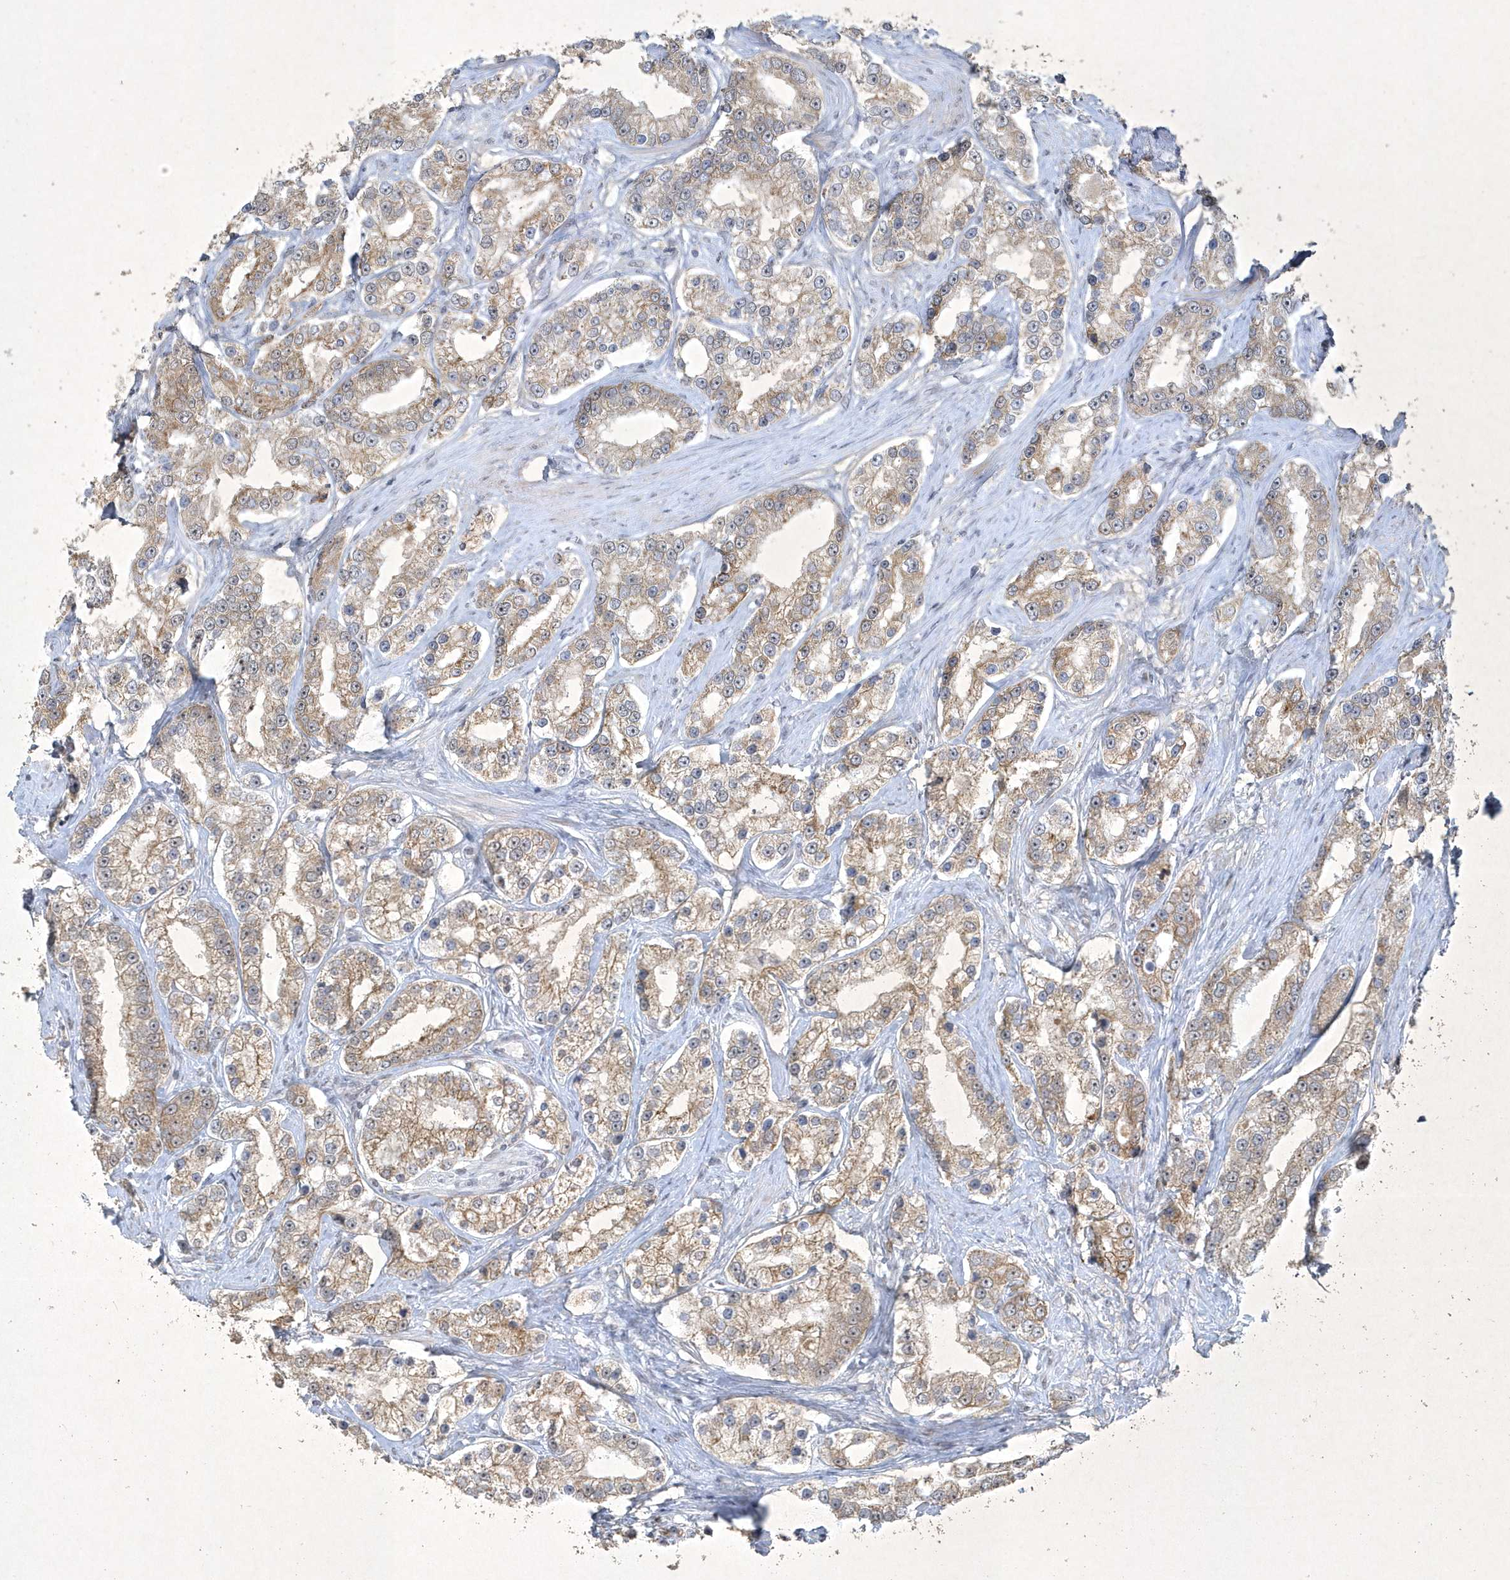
{"staining": {"intensity": "weak", "quantity": ">75%", "location": "cytoplasmic/membranous"}, "tissue": "prostate cancer", "cell_type": "Tumor cells", "image_type": "cancer", "snomed": [{"axis": "morphology", "description": "Normal tissue, NOS"}, {"axis": "morphology", "description": "Adenocarcinoma, High grade"}, {"axis": "topography", "description": "Prostate"}], "caption": "The immunohistochemical stain shows weak cytoplasmic/membranous expression in tumor cells of prostate cancer (adenocarcinoma (high-grade)) tissue. The protein of interest is stained brown, and the nuclei are stained in blue (DAB (3,3'-diaminobenzidine) IHC with brightfield microscopy, high magnification).", "gene": "ZBTB9", "patient": {"sex": "male", "age": 83}}